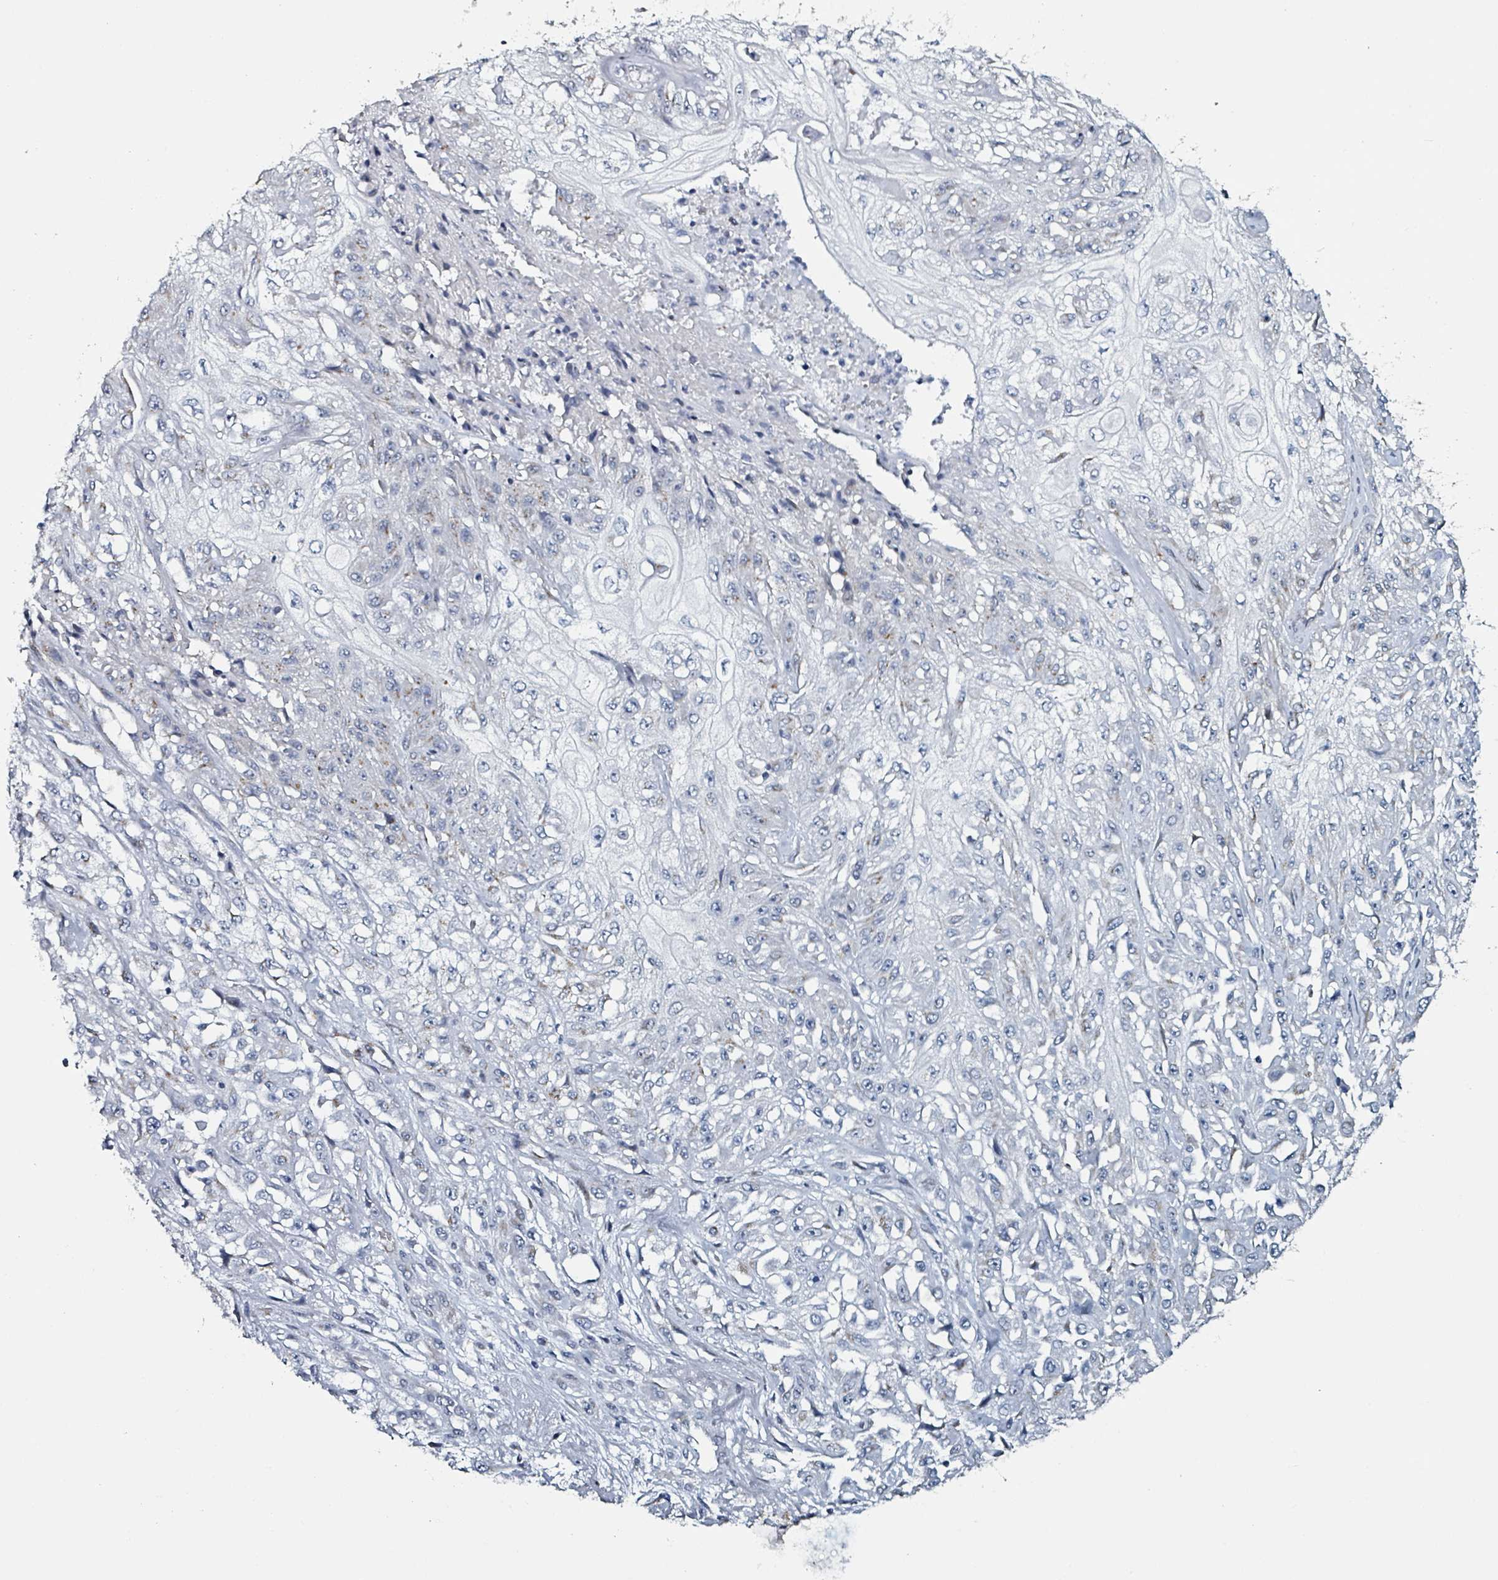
{"staining": {"intensity": "negative", "quantity": "none", "location": "none"}, "tissue": "skin cancer", "cell_type": "Tumor cells", "image_type": "cancer", "snomed": [{"axis": "morphology", "description": "Squamous cell carcinoma, NOS"}, {"axis": "morphology", "description": "Squamous cell carcinoma, metastatic, NOS"}, {"axis": "topography", "description": "Skin"}, {"axis": "topography", "description": "Lymph node"}], "caption": "The IHC image has no significant positivity in tumor cells of skin squamous cell carcinoma tissue.", "gene": "B3GAT3", "patient": {"sex": "male", "age": 75}}